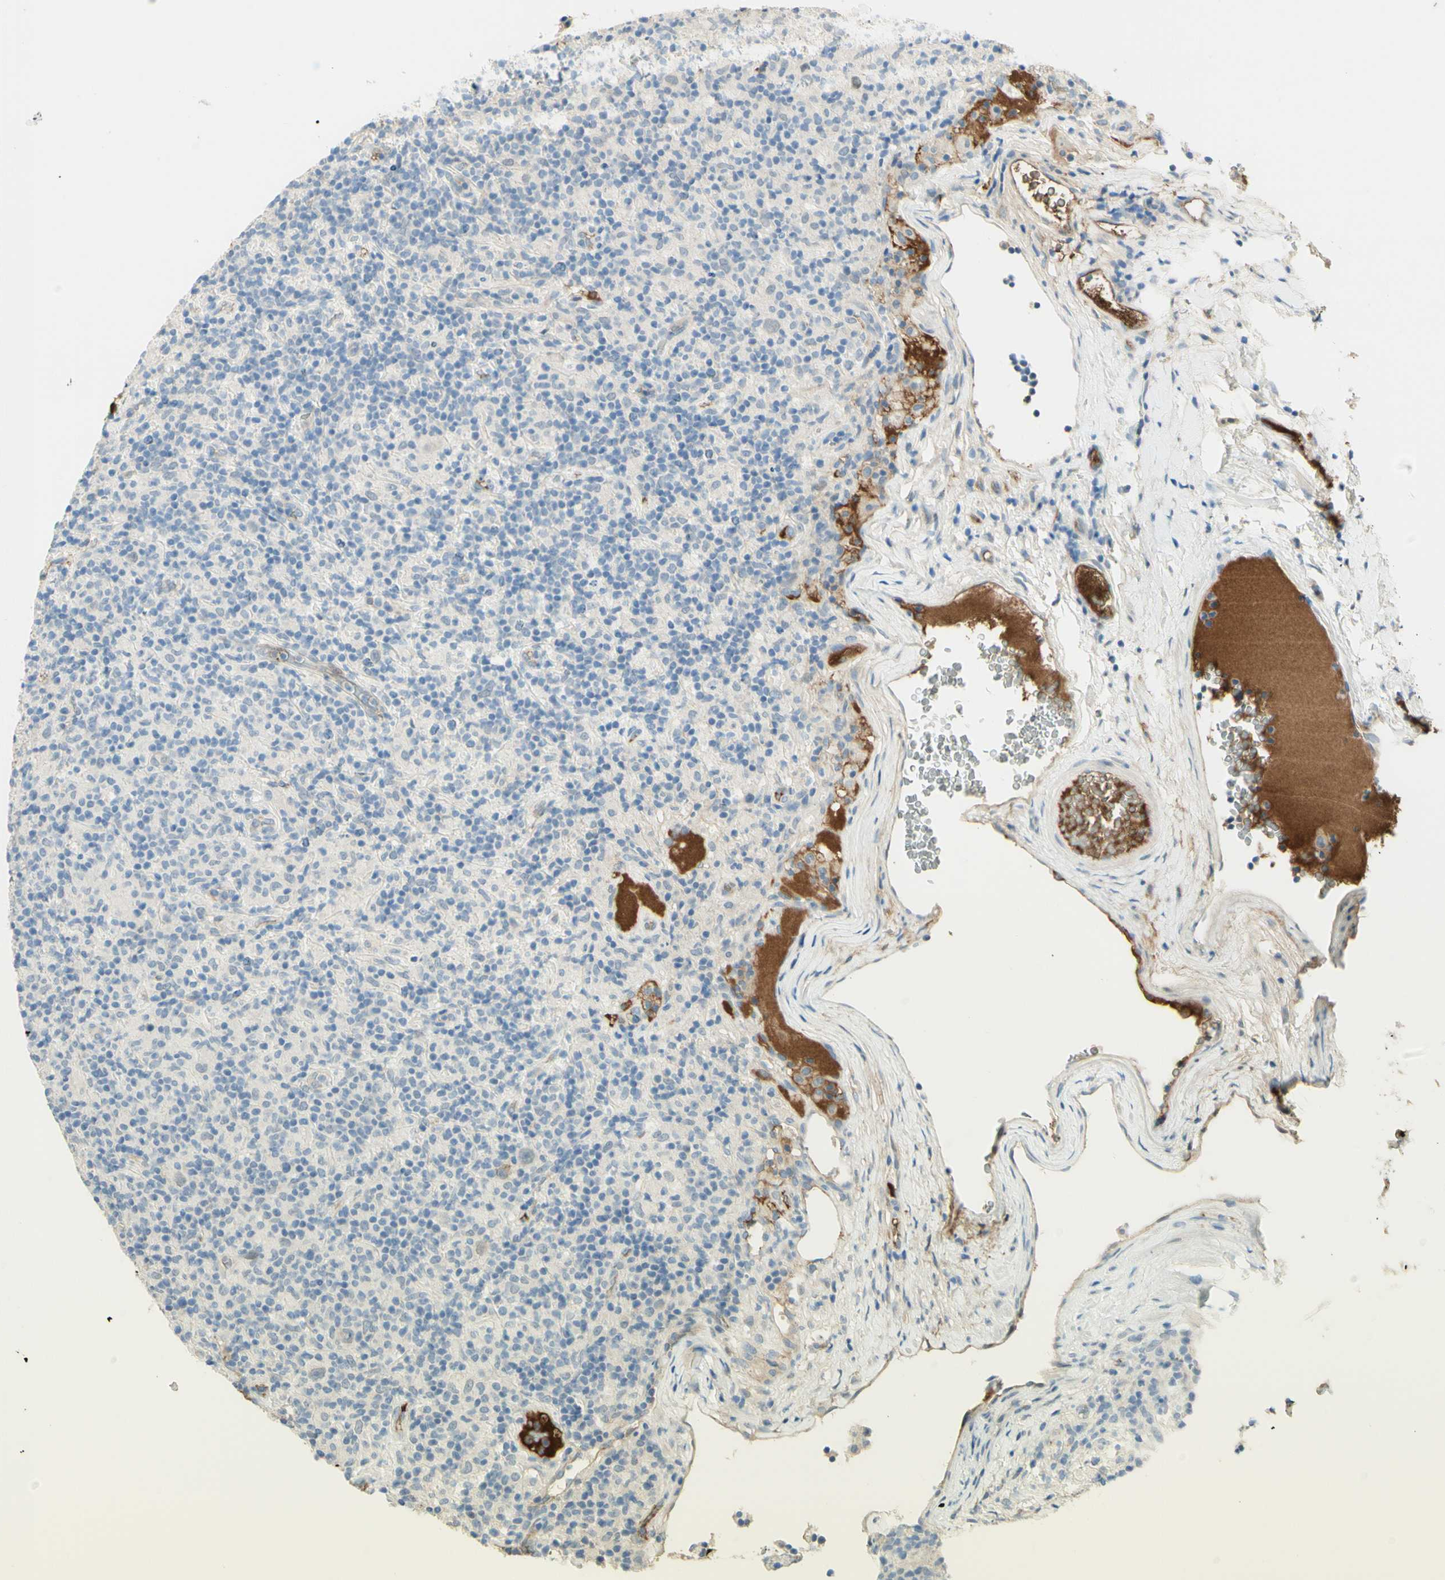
{"staining": {"intensity": "negative", "quantity": "none", "location": "none"}, "tissue": "lymphoma", "cell_type": "Tumor cells", "image_type": "cancer", "snomed": [{"axis": "morphology", "description": "Hodgkin's disease, NOS"}, {"axis": "topography", "description": "Lymph node"}], "caption": "This is an immunohistochemistry micrograph of lymphoma. There is no expression in tumor cells.", "gene": "ANGPT2", "patient": {"sex": "male", "age": 70}}